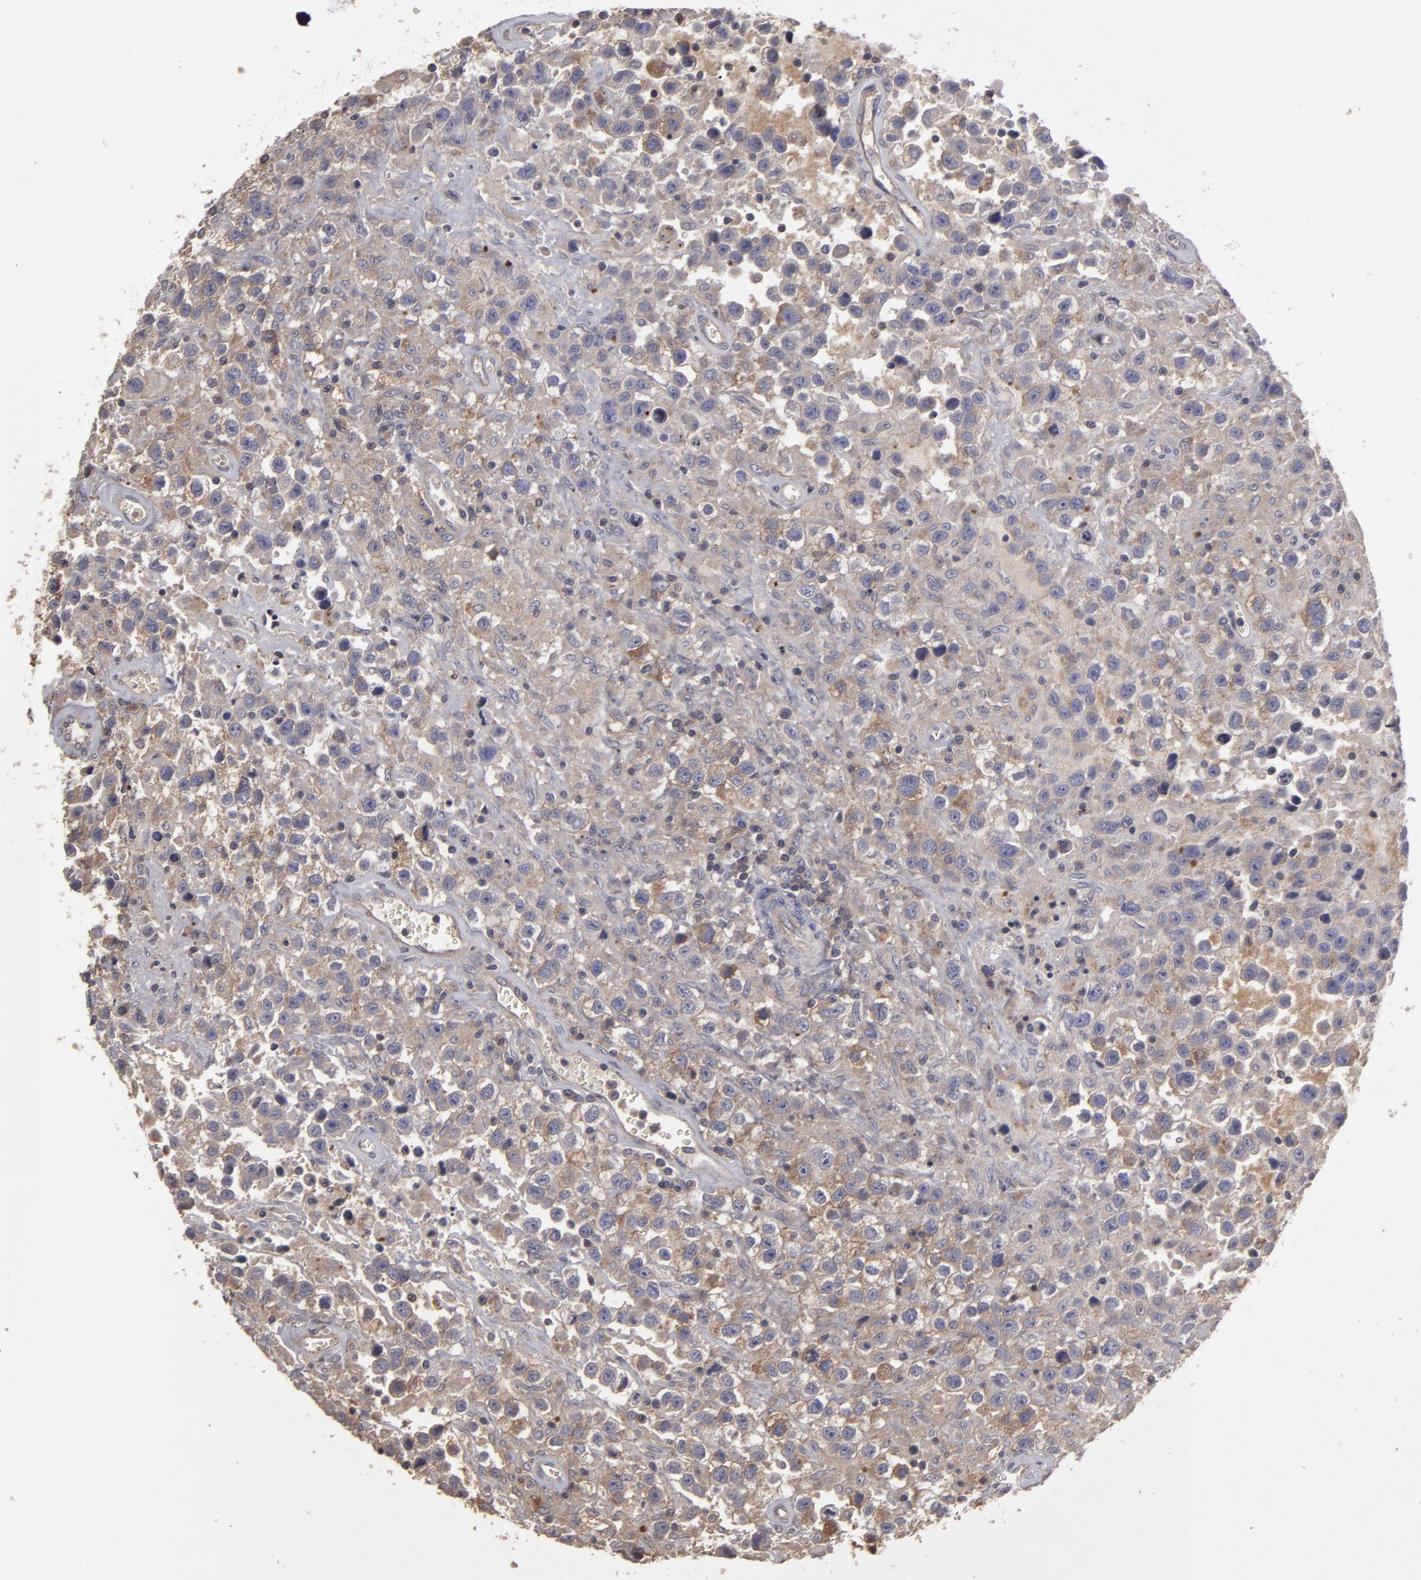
{"staining": {"intensity": "weak", "quantity": ">75%", "location": "cytoplasmic/membranous"}, "tissue": "testis cancer", "cell_type": "Tumor cells", "image_type": "cancer", "snomed": [{"axis": "morphology", "description": "Seminoma, NOS"}, {"axis": "topography", "description": "Testis"}], "caption": "IHC staining of testis cancer (seminoma), which demonstrates low levels of weak cytoplasmic/membranous expression in about >75% of tumor cells indicating weak cytoplasmic/membranous protein expression. The staining was performed using DAB (brown) for protein detection and nuclei were counterstained in hematoxylin (blue).", "gene": "HRAS", "patient": {"sex": "male", "age": 43}}